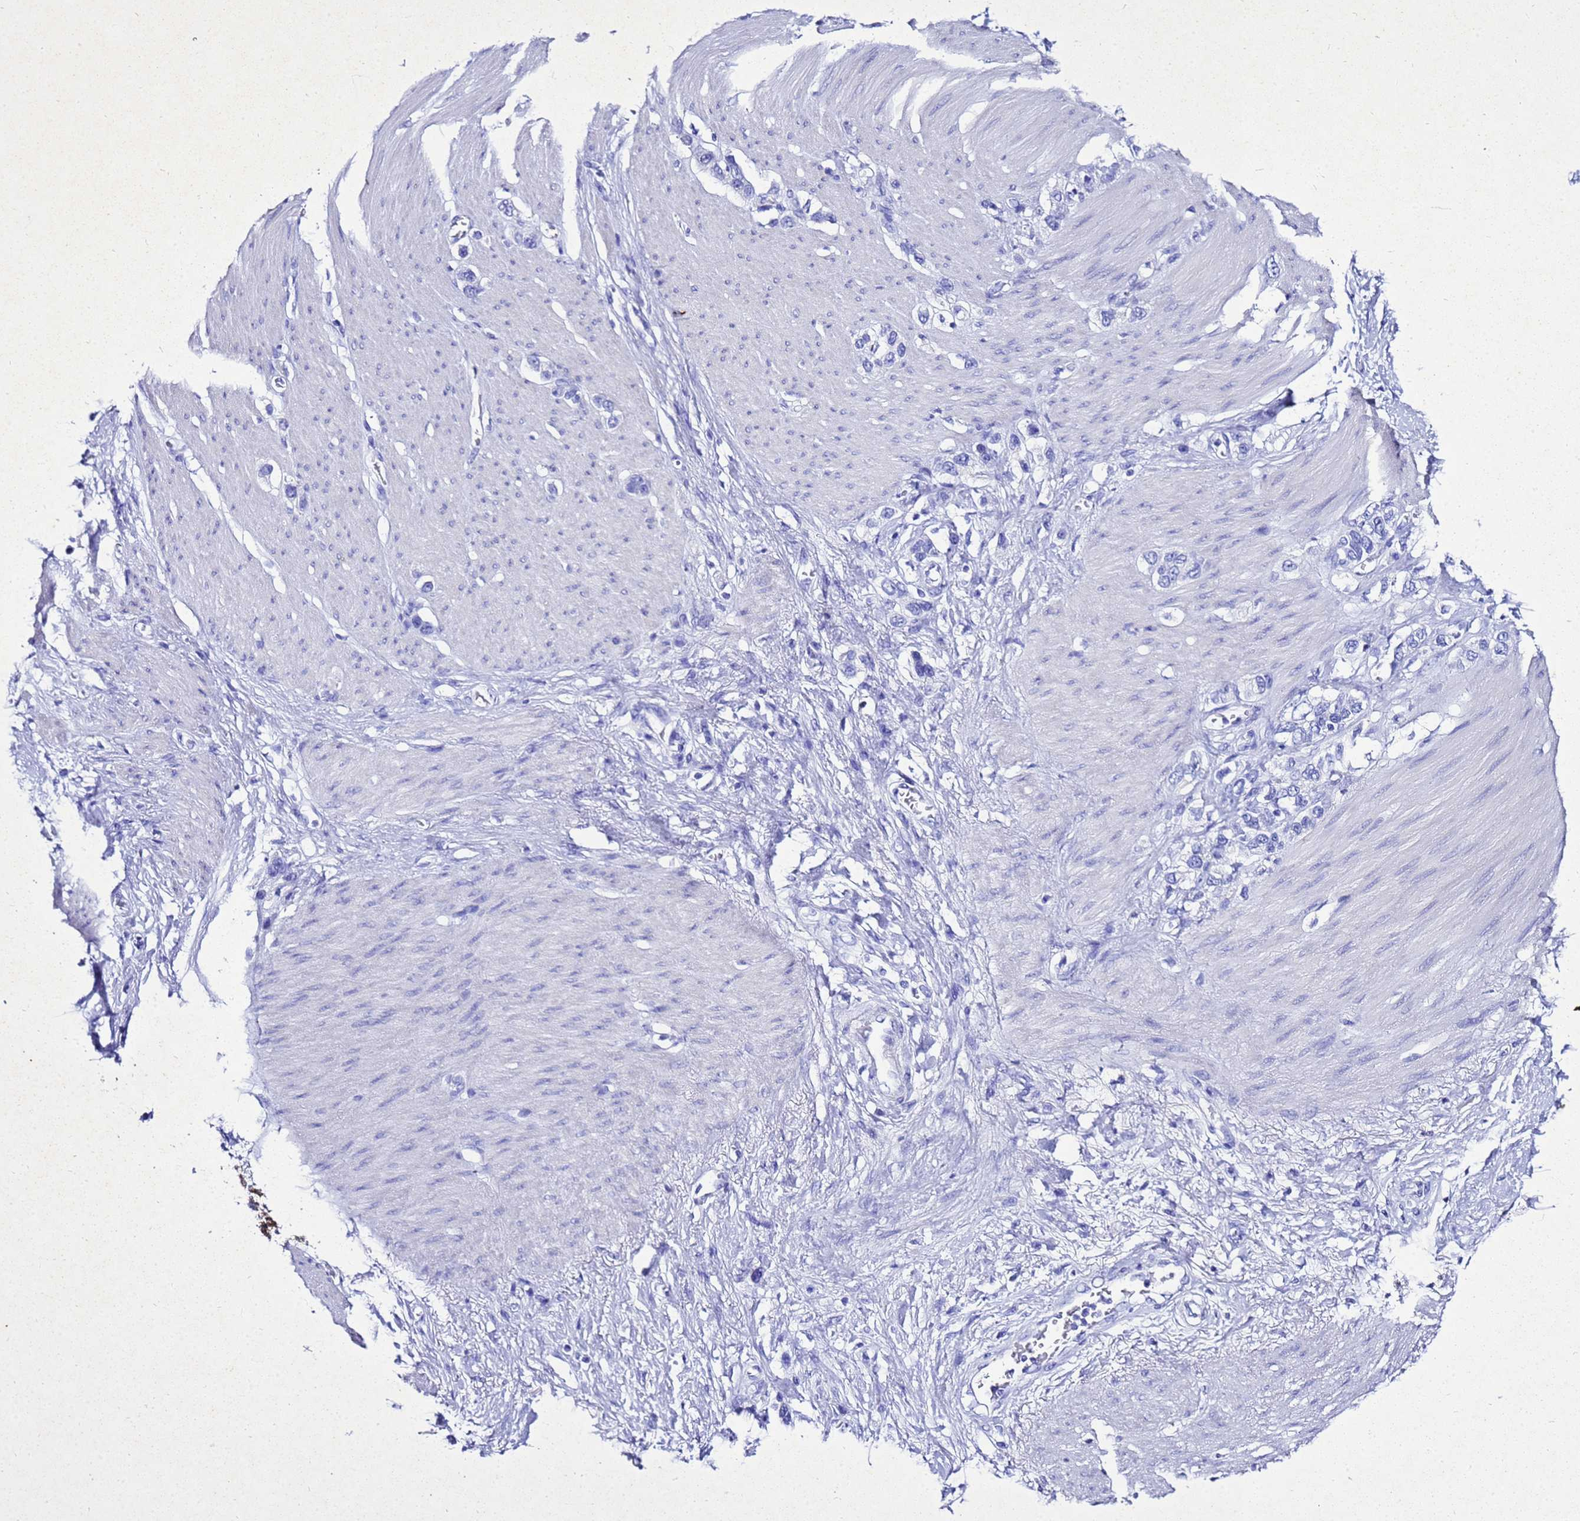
{"staining": {"intensity": "negative", "quantity": "none", "location": "none"}, "tissue": "stomach cancer", "cell_type": "Tumor cells", "image_type": "cancer", "snomed": [{"axis": "morphology", "description": "Adenocarcinoma, NOS"}, {"axis": "morphology", "description": "Adenocarcinoma, High grade"}, {"axis": "topography", "description": "Stomach, upper"}, {"axis": "topography", "description": "Stomach, lower"}], "caption": "Tumor cells show no significant protein staining in stomach cancer (adenocarcinoma).", "gene": "LIPF", "patient": {"sex": "female", "age": 65}}